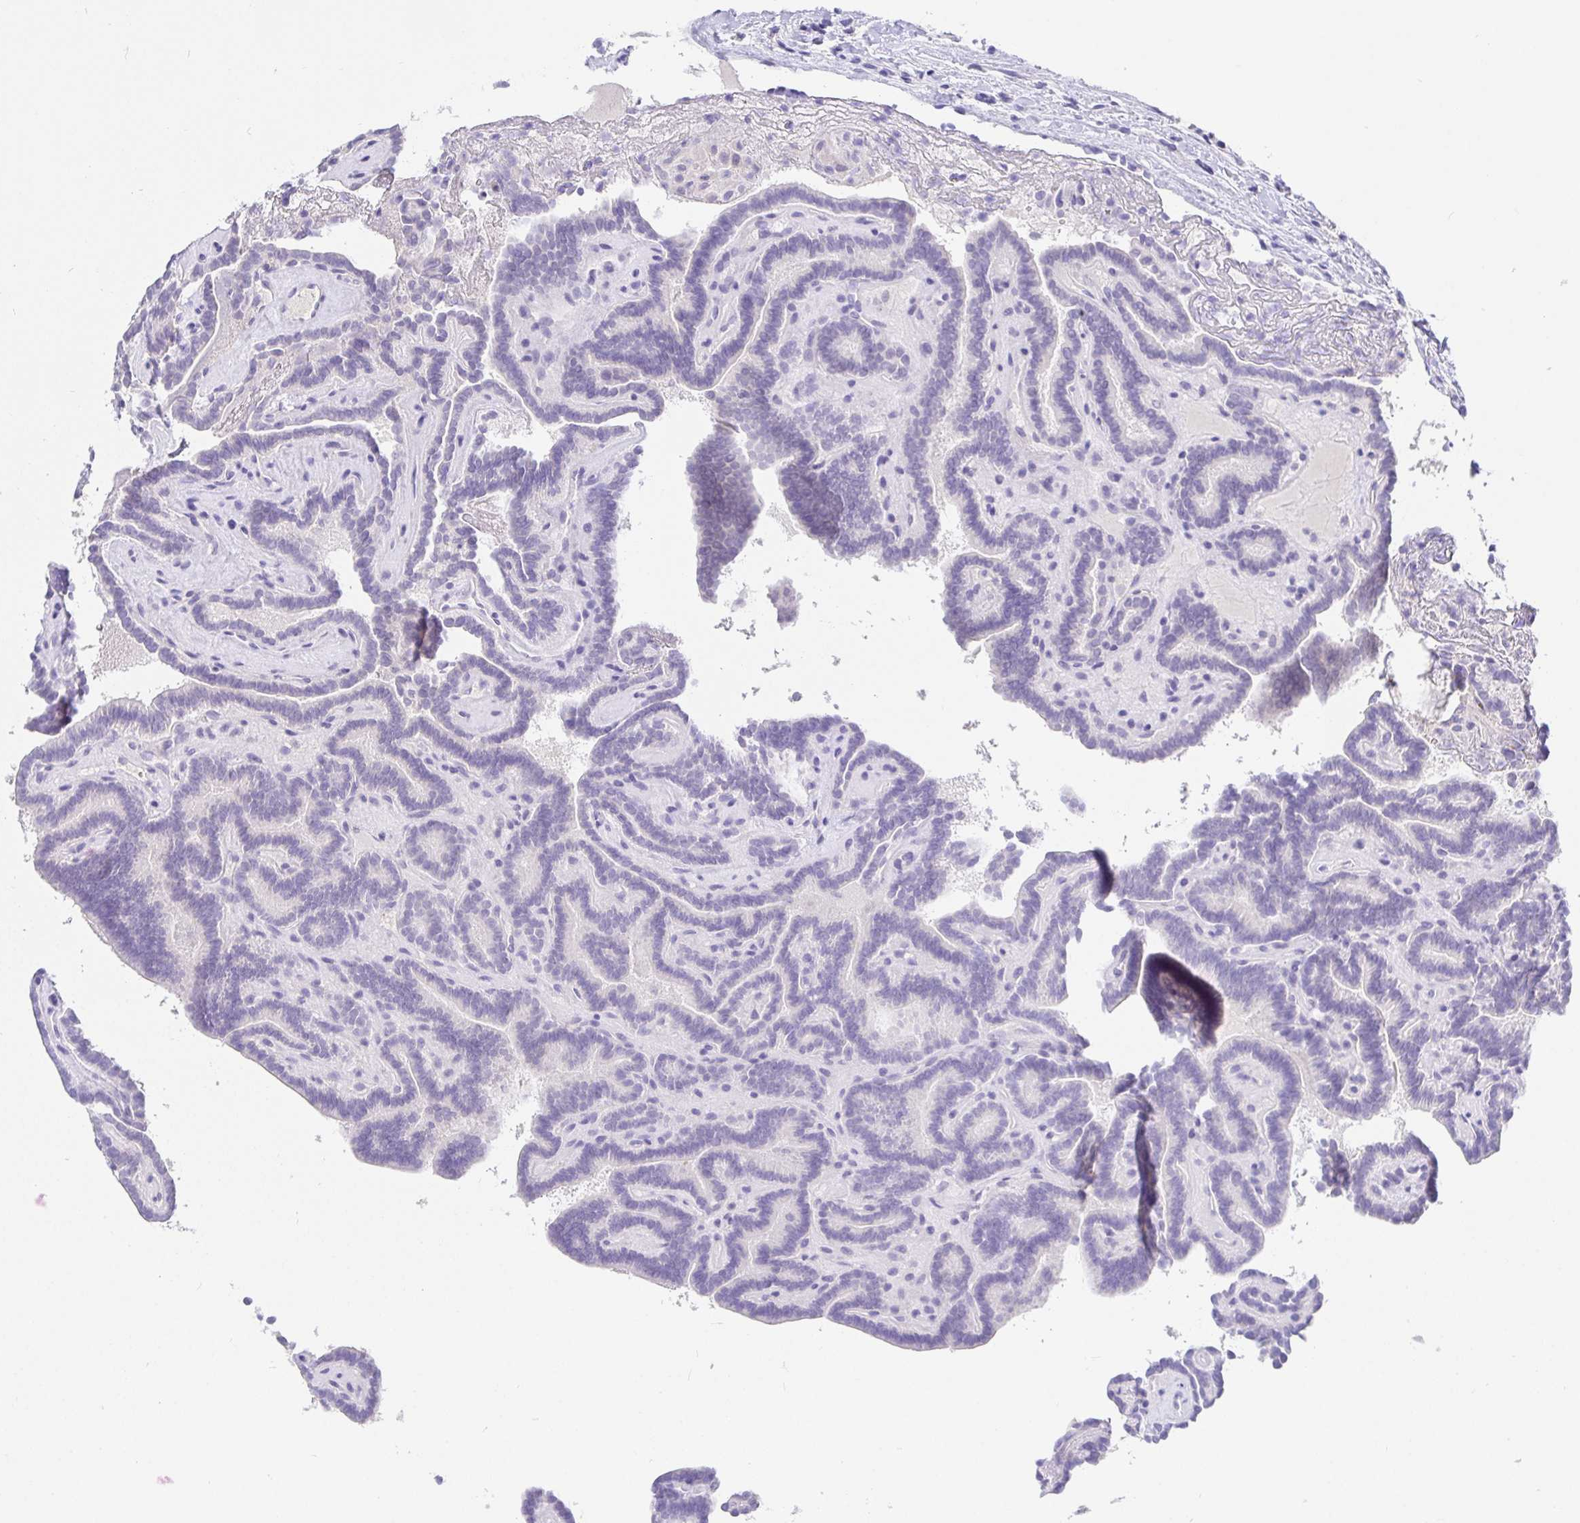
{"staining": {"intensity": "negative", "quantity": "none", "location": "none"}, "tissue": "thyroid cancer", "cell_type": "Tumor cells", "image_type": "cancer", "snomed": [{"axis": "morphology", "description": "Papillary adenocarcinoma, NOS"}, {"axis": "topography", "description": "Thyroid gland"}], "caption": "Immunohistochemical staining of human thyroid cancer exhibits no significant positivity in tumor cells.", "gene": "TPTE", "patient": {"sex": "female", "age": 21}}